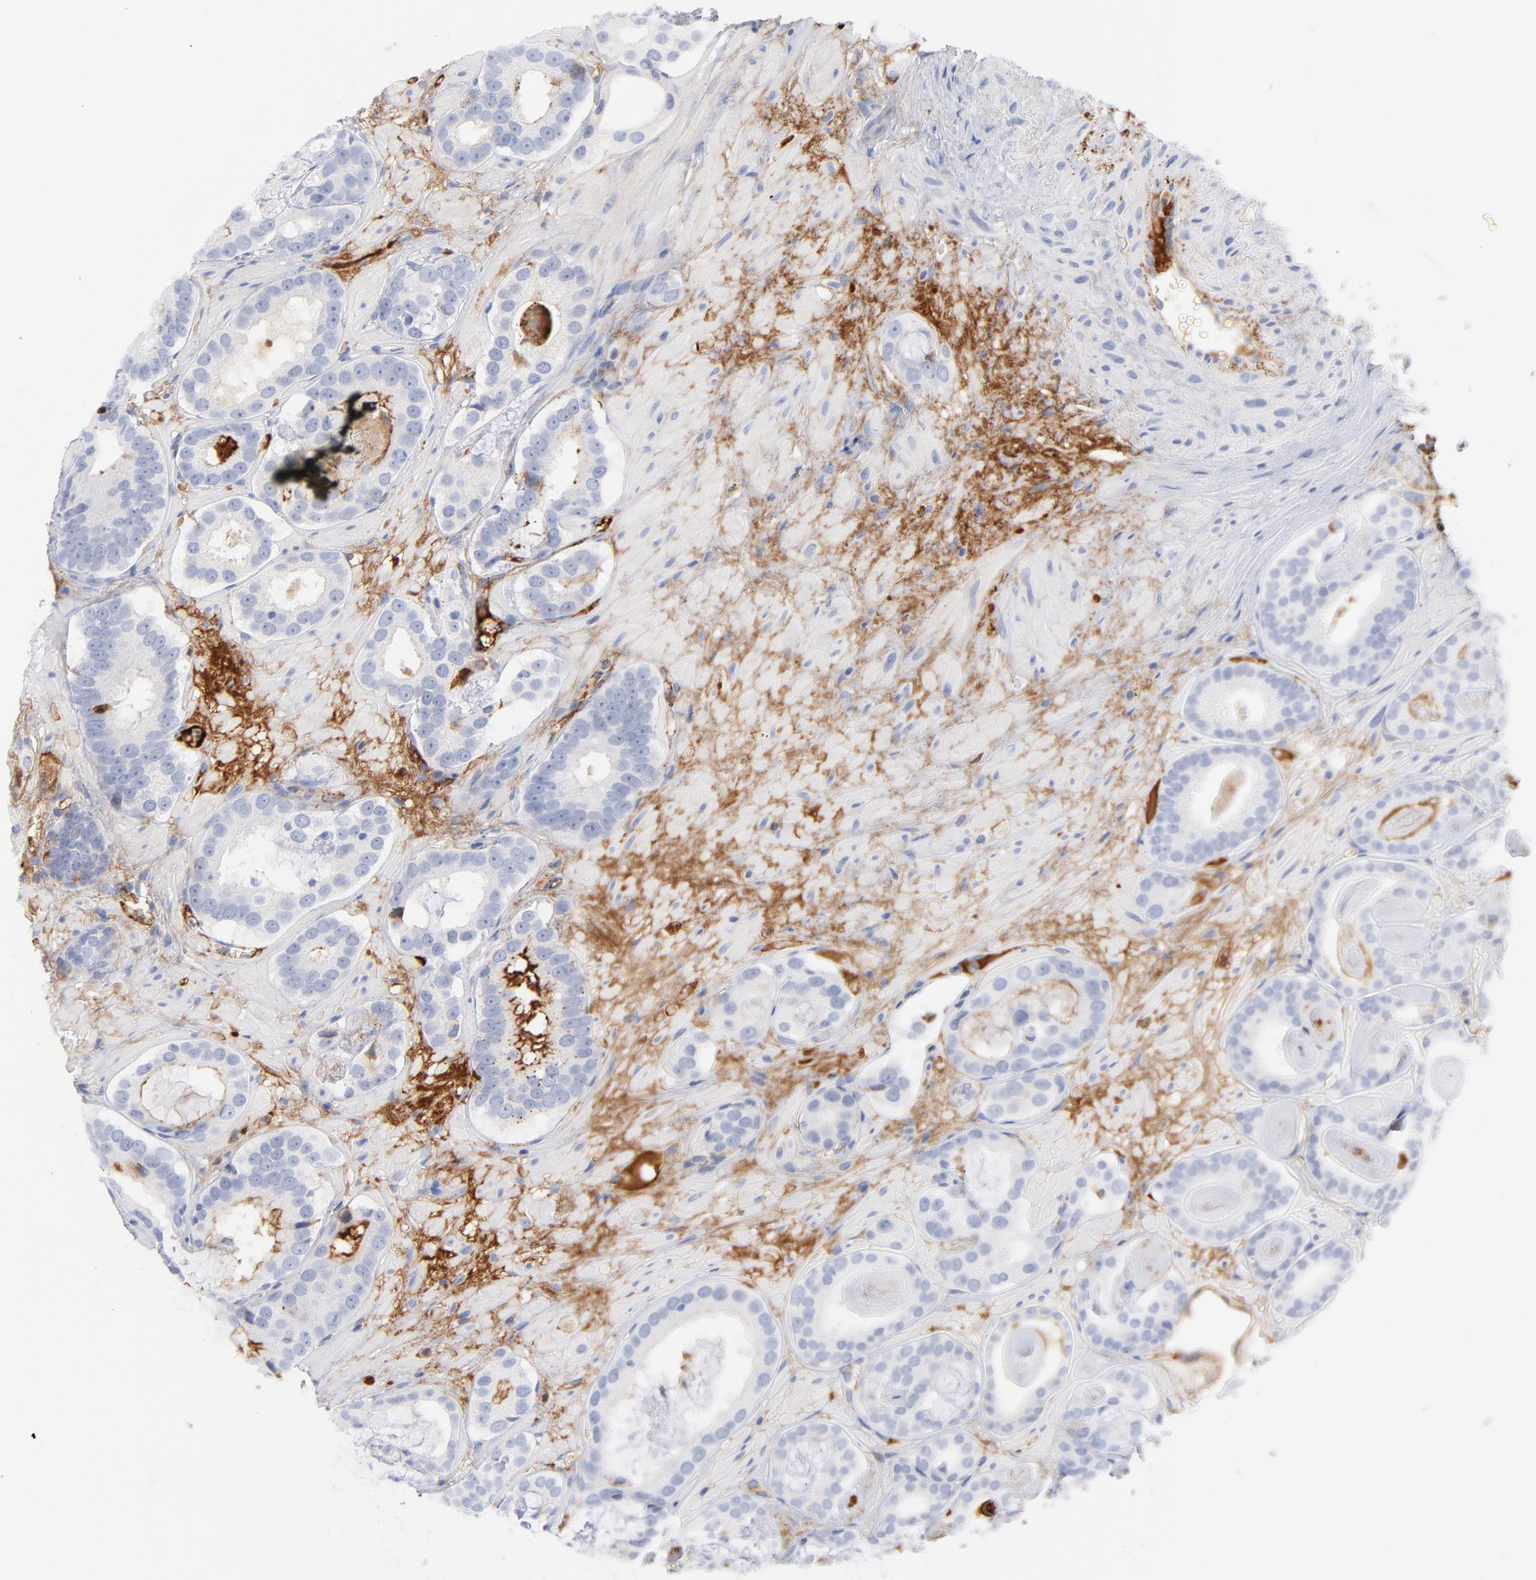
{"staining": {"intensity": "negative", "quantity": "none", "location": "none"}, "tissue": "prostate cancer", "cell_type": "Tumor cells", "image_type": "cancer", "snomed": [{"axis": "morphology", "description": "Adenocarcinoma, Low grade"}, {"axis": "topography", "description": "Prostate"}], "caption": "Immunohistochemical staining of human prostate cancer shows no significant expression in tumor cells.", "gene": "PLAT", "patient": {"sex": "male", "age": 57}}